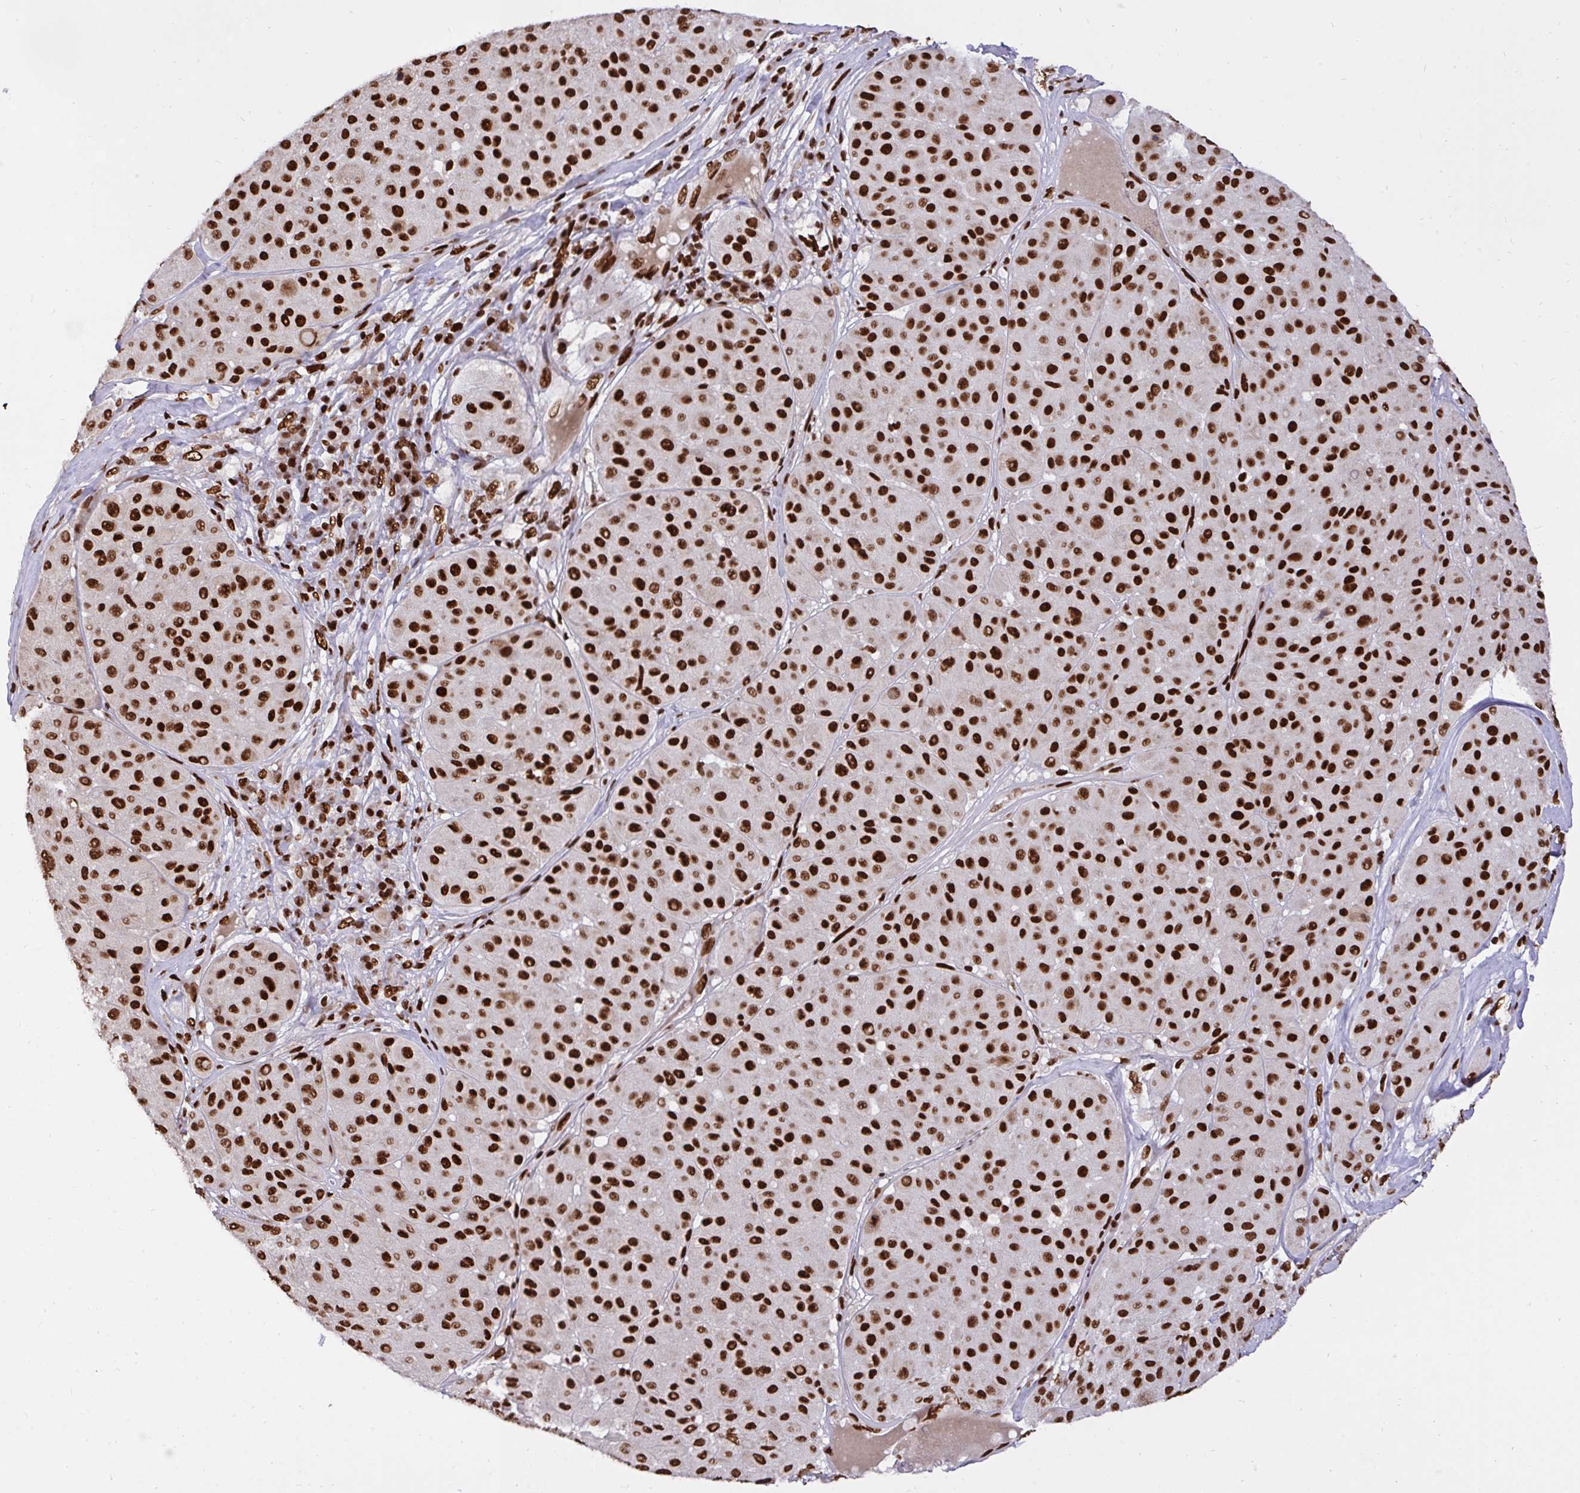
{"staining": {"intensity": "strong", "quantity": ">75%", "location": "nuclear"}, "tissue": "melanoma", "cell_type": "Tumor cells", "image_type": "cancer", "snomed": [{"axis": "morphology", "description": "Malignant melanoma, Metastatic site"}, {"axis": "topography", "description": "Smooth muscle"}], "caption": "Protein analysis of malignant melanoma (metastatic site) tissue exhibits strong nuclear expression in approximately >75% of tumor cells. The staining is performed using DAB brown chromogen to label protein expression. The nuclei are counter-stained blue using hematoxylin.", "gene": "HNRNPL", "patient": {"sex": "male", "age": 41}}